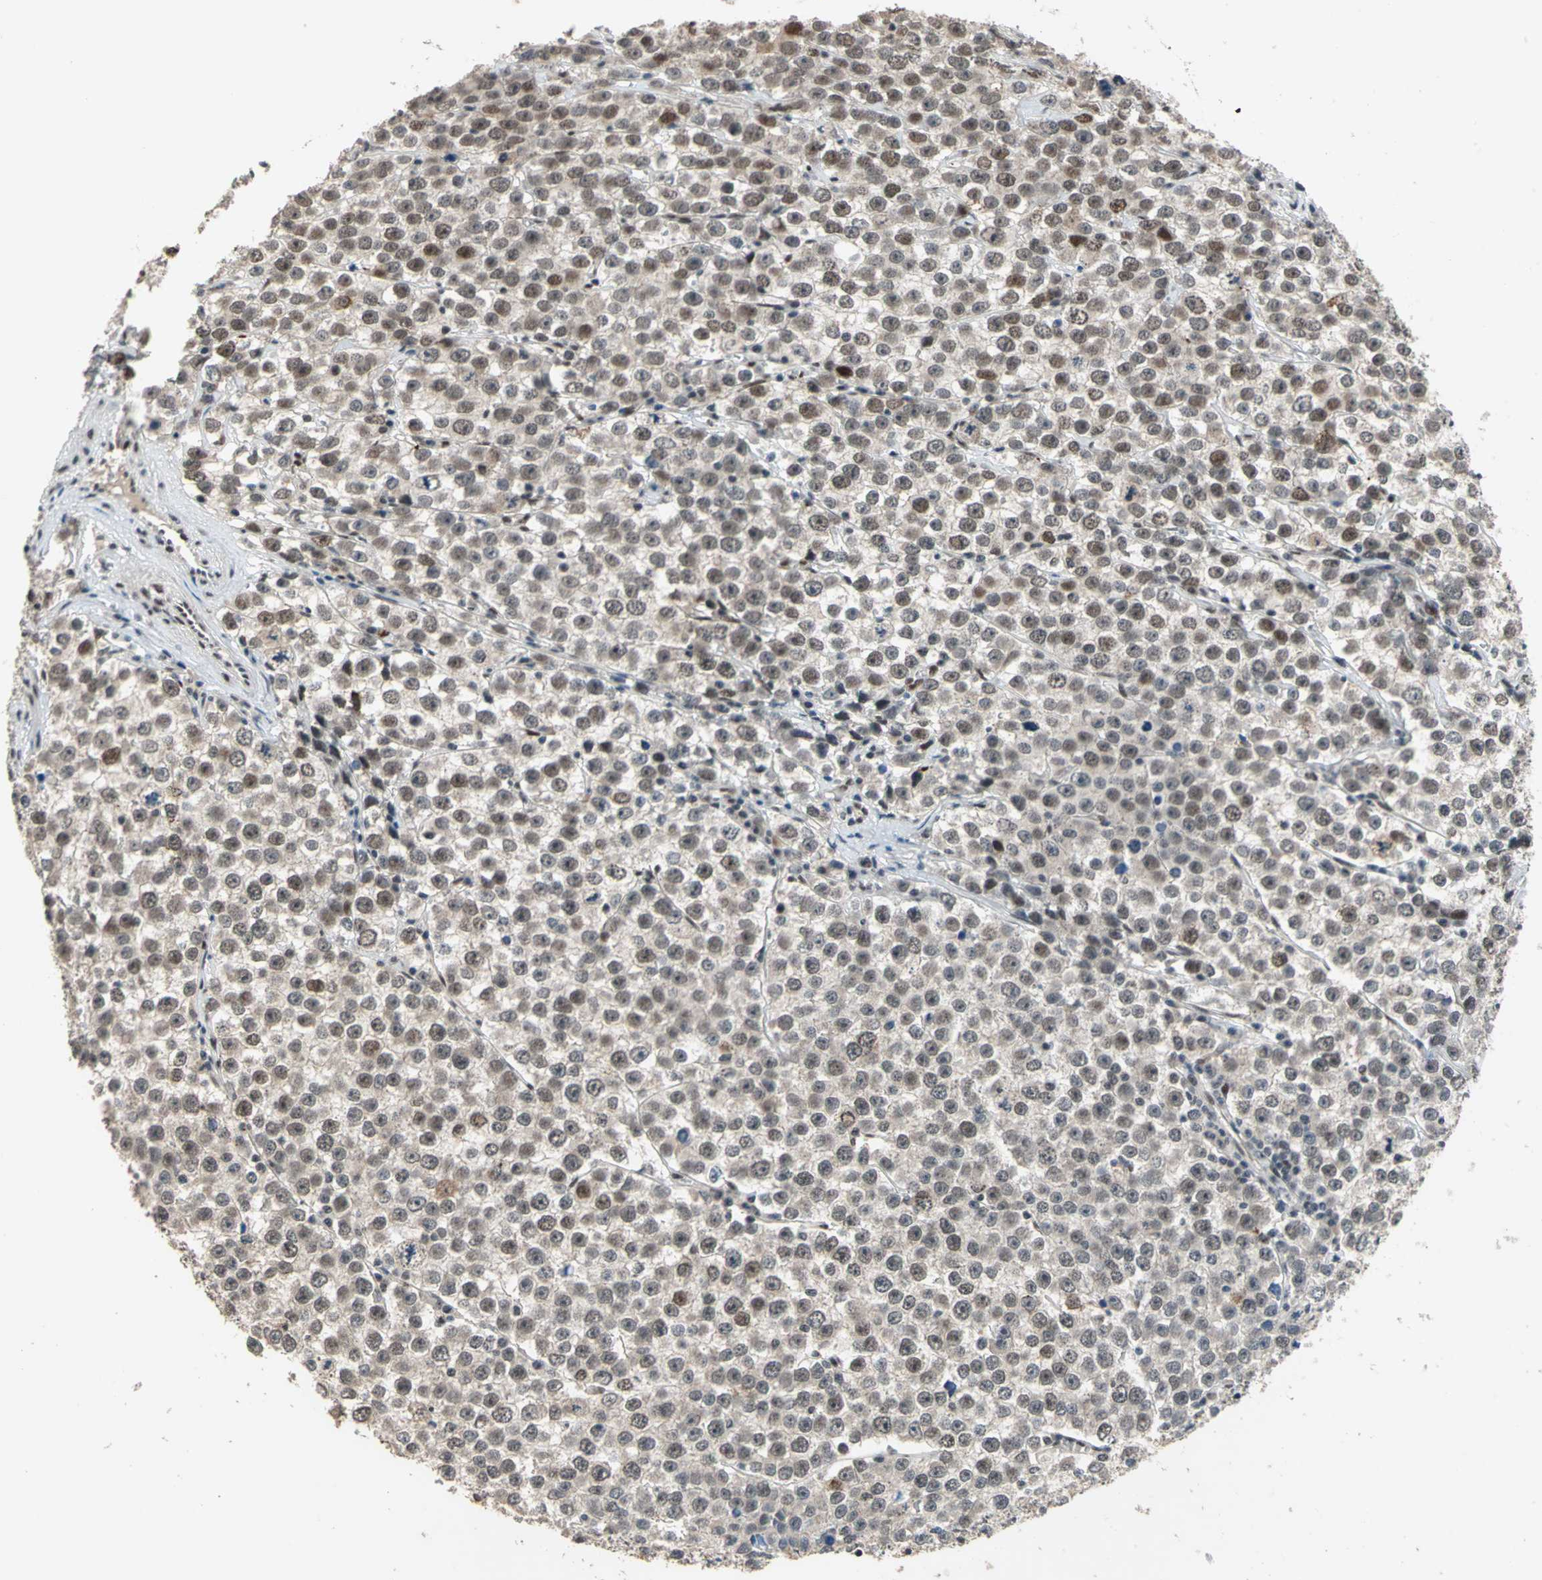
{"staining": {"intensity": "weak", "quantity": ">75%", "location": "nuclear"}, "tissue": "testis cancer", "cell_type": "Tumor cells", "image_type": "cancer", "snomed": [{"axis": "morphology", "description": "Seminoma, NOS"}, {"axis": "morphology", "description": "Carcinoma, Embryonal, NOS"}, {"axis": "topography", "description": "Testis"}], "caption": "Immunohistochemistry (IHC) of testis cancer displays low levels of weak nuclear staining in approximately >75% of tumor cells. (Brightfield microscopy of DAB IHC at high magnification).", "gene": "ELF2", "patient": {"sex": "male", "age": 52}}